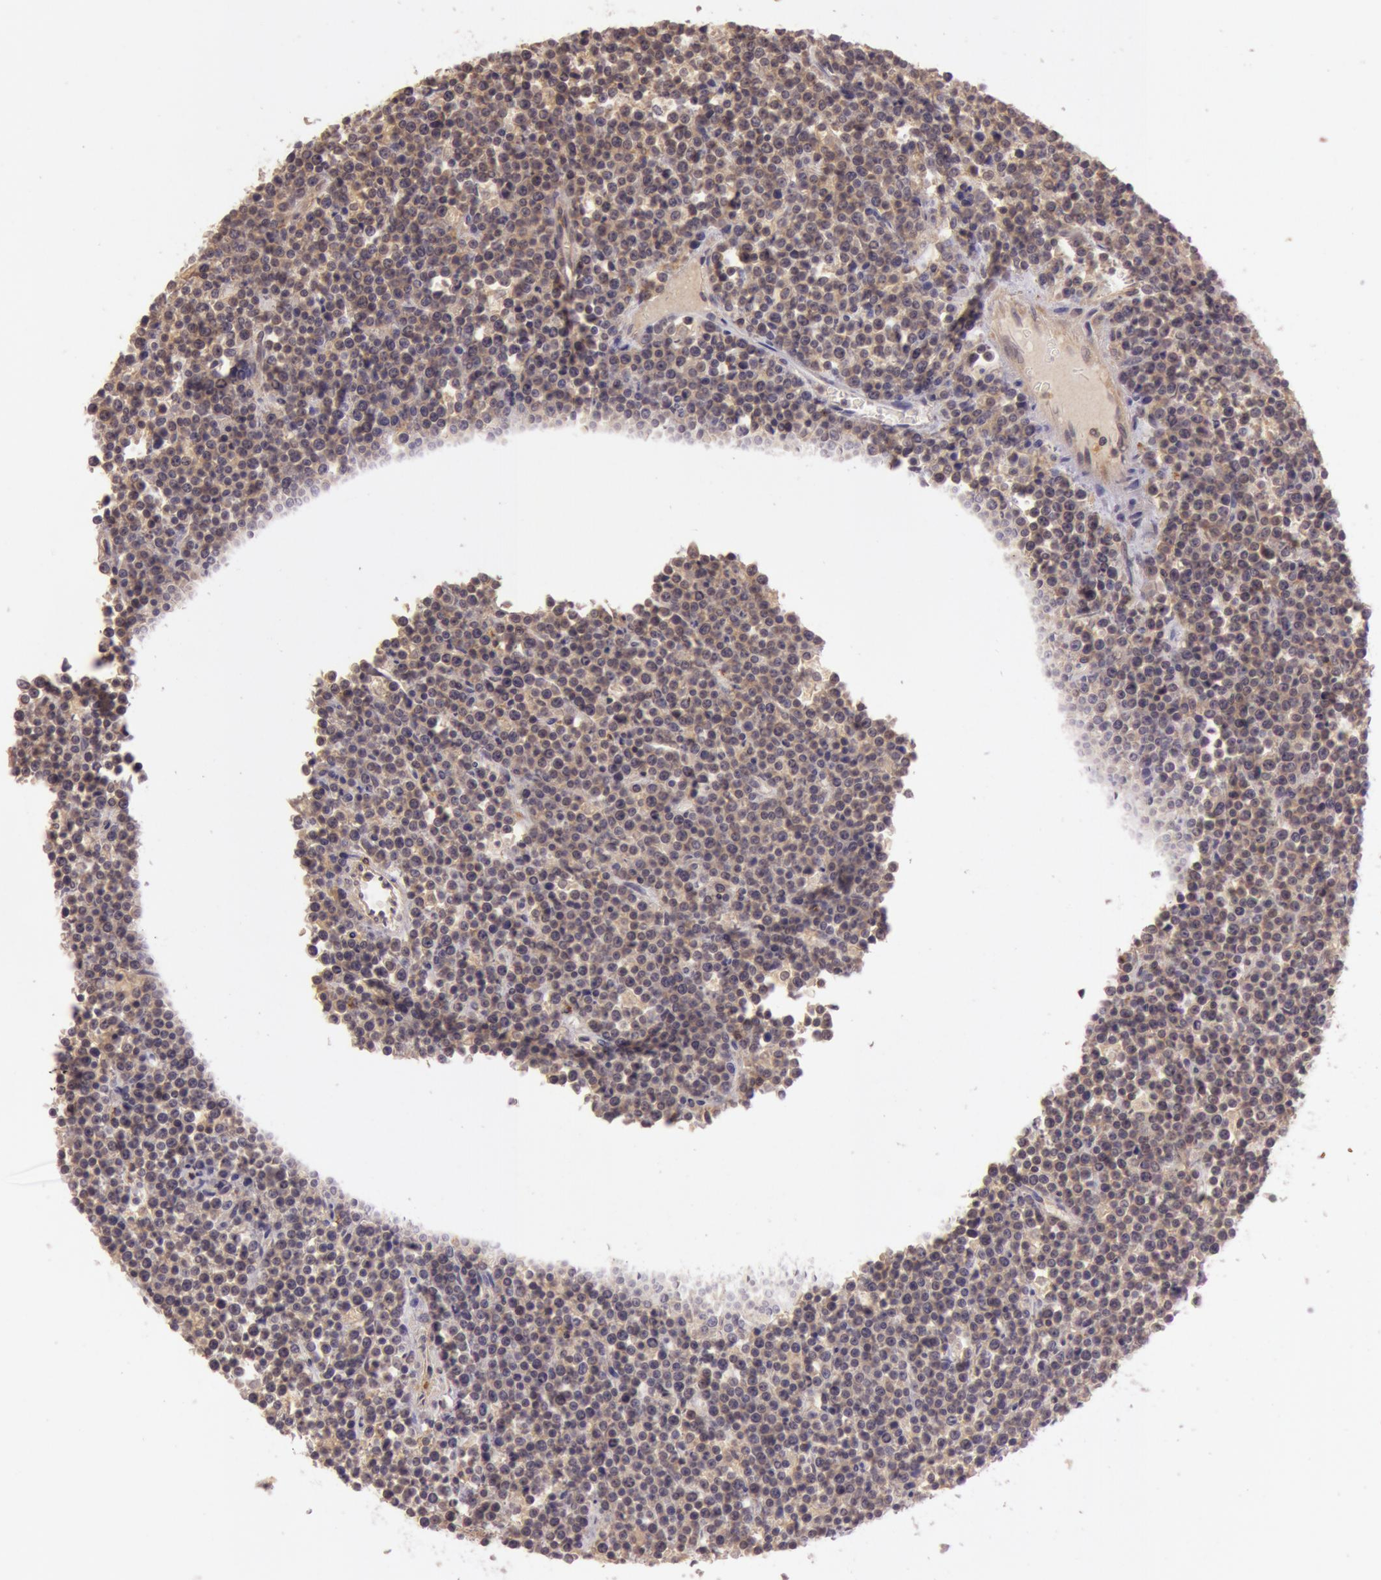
{"staining": {"intensity": "weak", "quantity": ">75%", "location": "cytoplasmic/membranous"}, "tissue": "lymphoma", "cell_type": "Tumor cells", "image_type": "cancer", "snomed": [{"axis": "morphology", "description": "Malignant lymphoma, non-Hodgkin's type, High grade"}, {"axis": "topography", "description": "Ovary"}], "caption": "DAB (3,3'-diaminobenzidine) immunohistochemical staining of malignant lymphoma, non-Hodgkin's type (high-grade) reveals weak cytoplasmic/membranous protein positivity in about >75% of tumor cells.", "gene": "ATG2B", "patient": {"sex": "female", "age": 56}}